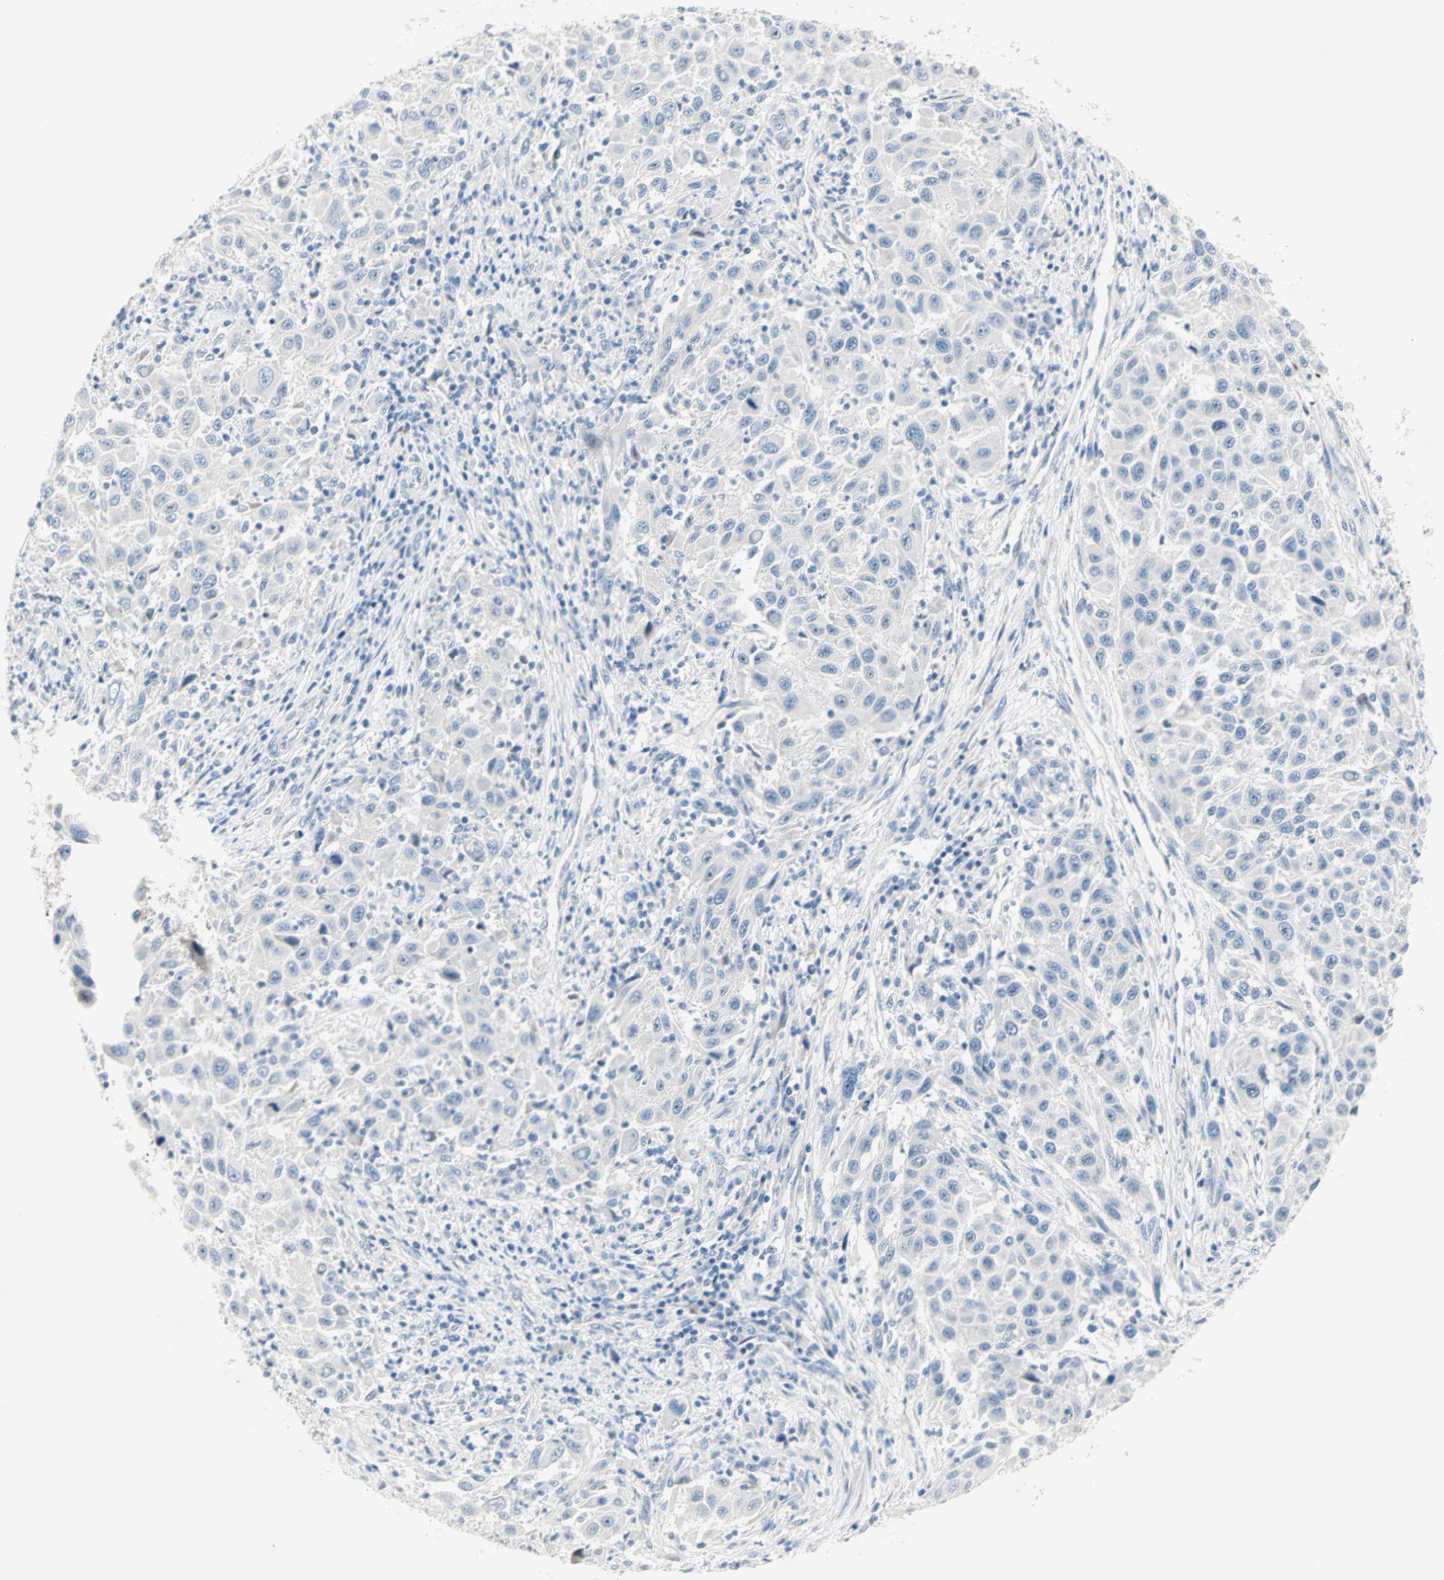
{"staining": {"intensity": "negative", "quantity": "none", "location": "none"}, "tissue": "melanoma", "cell_type": "Tumor cells", "image_type": "cancer", "snomed": [{"axis": "morphology", "description": "Malignant melanoma, Metastatic site"}, {"axis": "topography", "description": "Lymph node"}], "caption": "Micrograph shows no protein expression in tumor cells of malignant melanoma (metastatic site) tissue. (DAB IHC with hematoxylin counter stain).", "gene": "NEFH", "patient": {"sex": "male", "age": 61}}